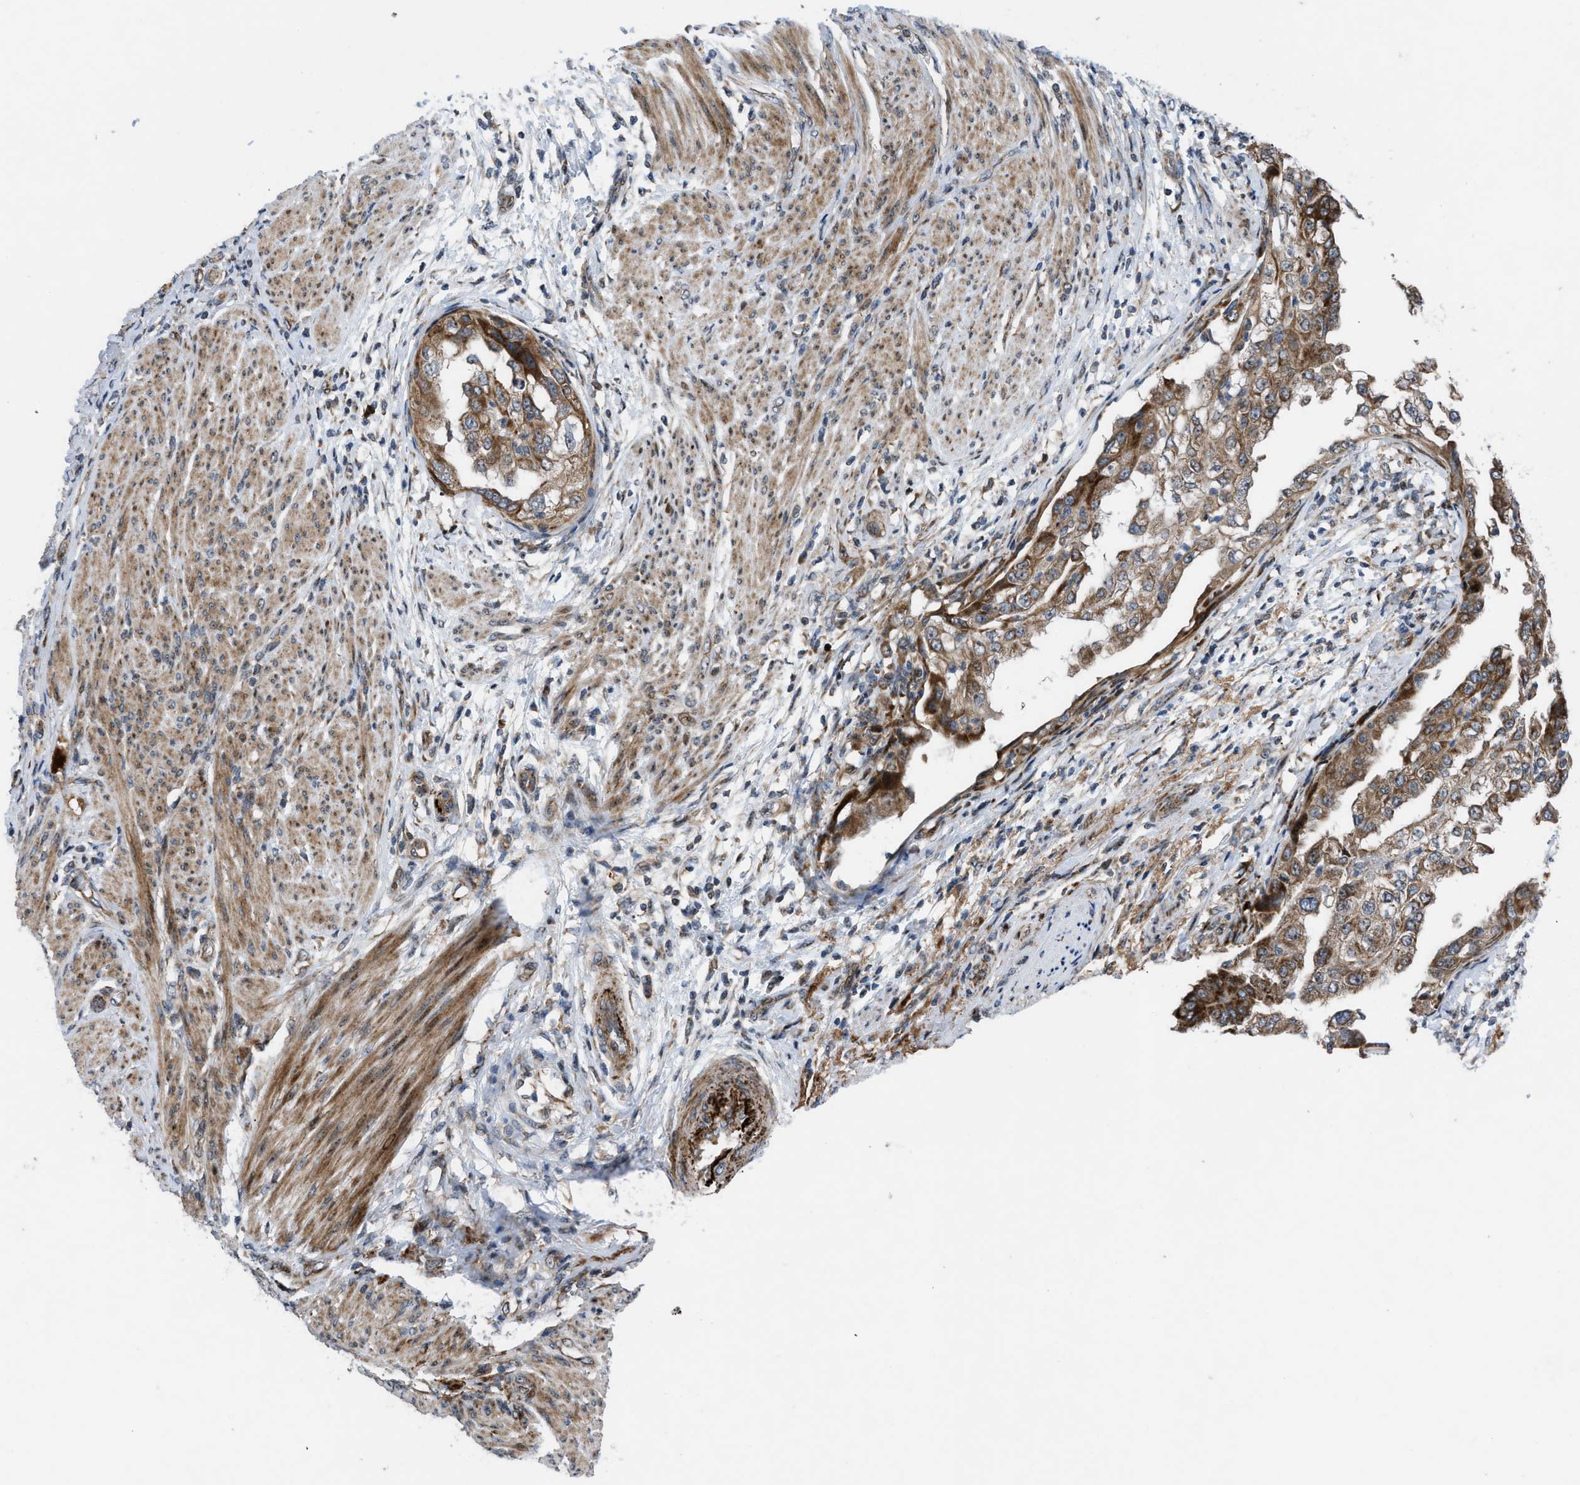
{"staining": {"intensity": "moderate", "quantity": ">75%", "location": "cytoplasmic/membranous"}, "tissue": "endometrial cancer", "cell_type": "Tumor cells", "image_type": "cancer", "snomed": [{"axis": "morphology", "description": "Adenocarcinoma, NOS"}, {"axis": "topography", "description": "Endometrium"}], "caption": "High-power microscopy captured an immunohistochemistry photomicrograph of endometrial cancer, revealing moderate cytoplasmic/membranous positivity in about >75% of tumor cells.", "gene": "AP3M2", "patient": {"sex": "female", "age": 85}}